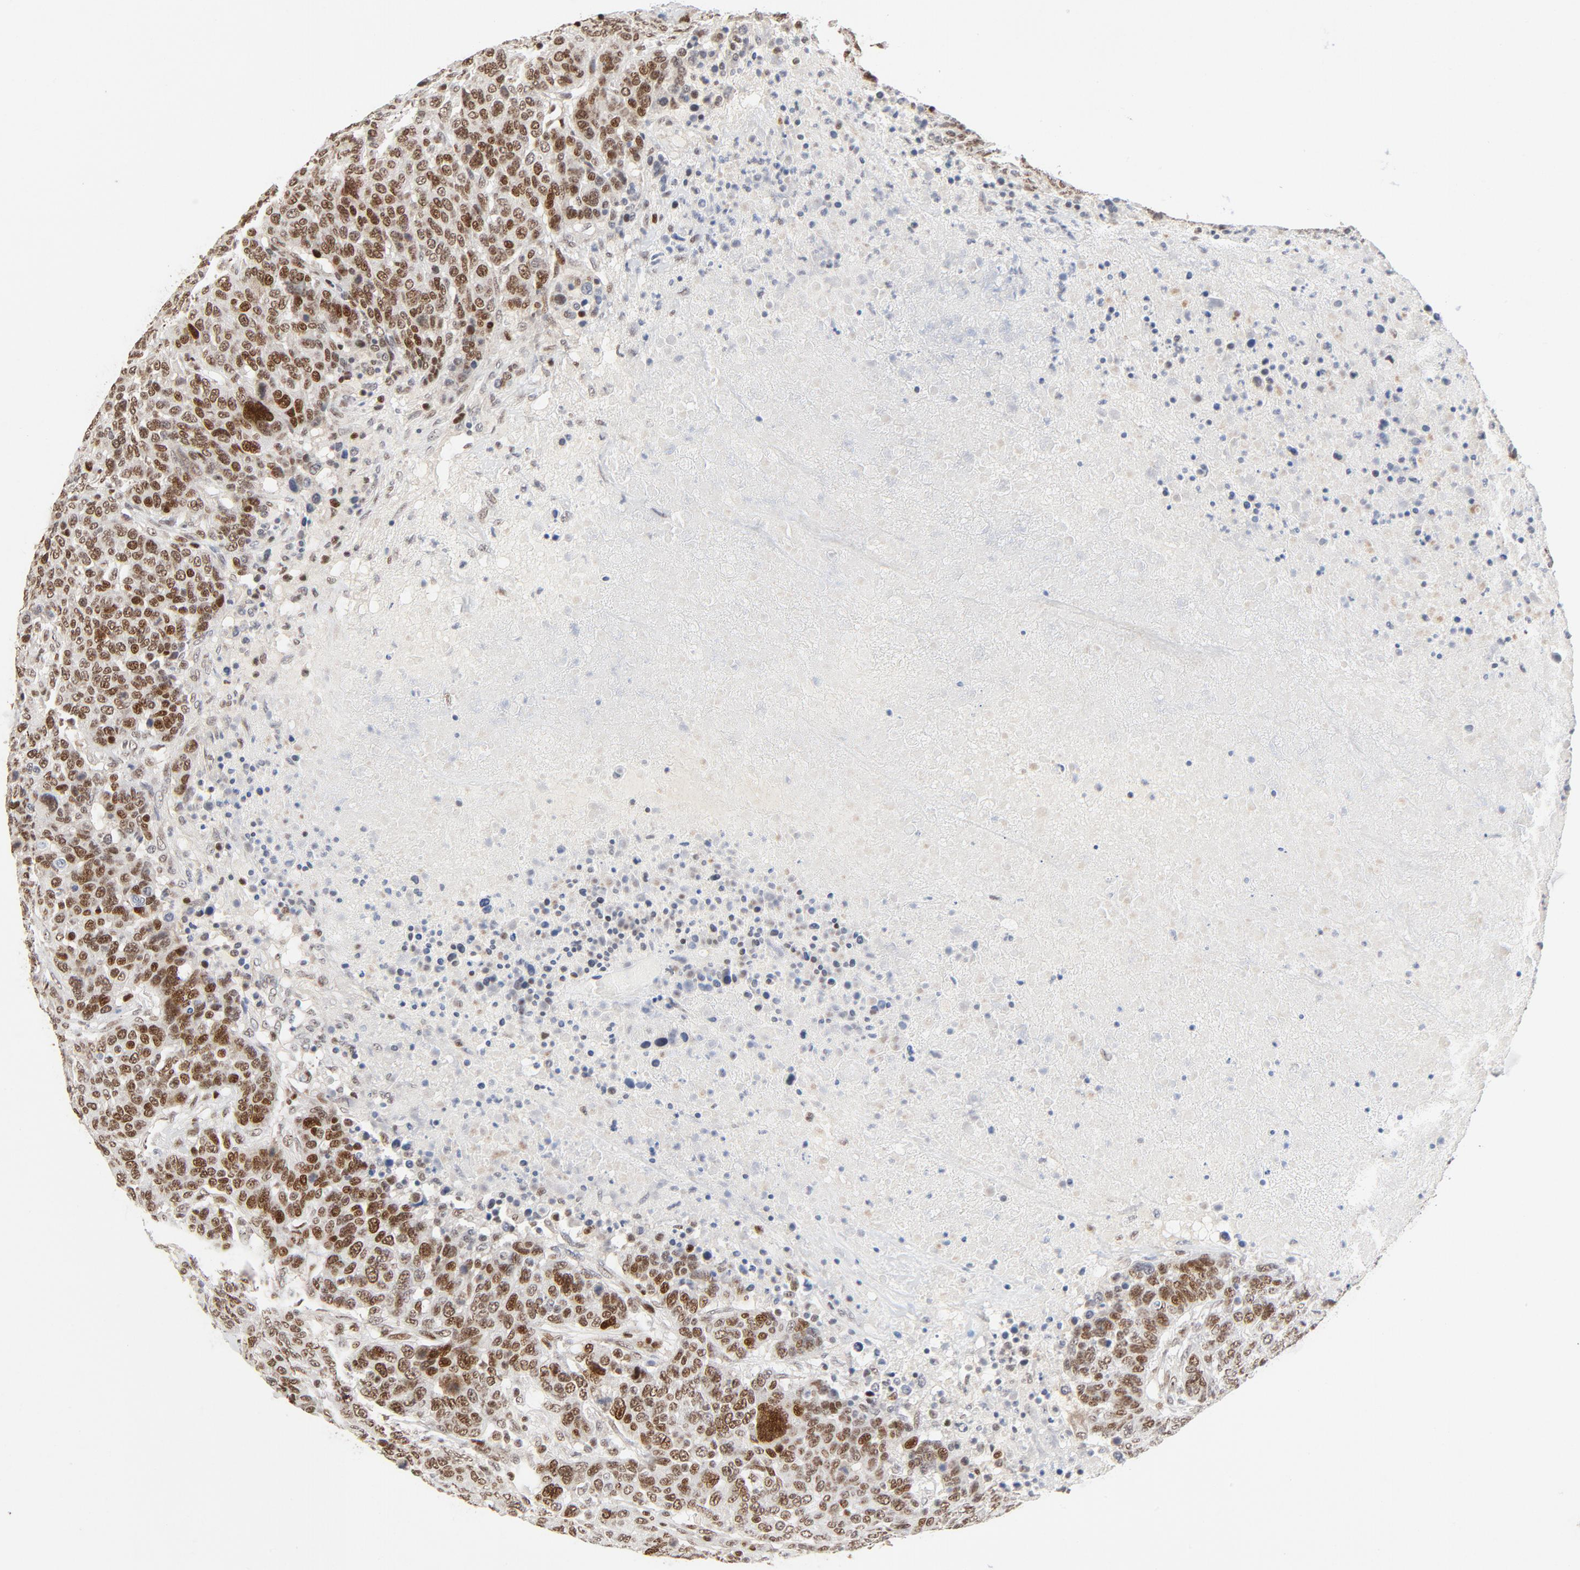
{"staining": {"intensity": "moderate", "quantity": ">75%", "location": "nuclear"}, "tissue": "breast cancer", "cell_type": "Tumor cells", "image_type": "cancer", "snomed": [{"axis": "morphology", "description": "Duct carcinoma"}, {"axis": "topography", "description": "Breast"}], "caption": "The image exhibits staining of breast cancer, revealing moderate nuclear protein positivity (brown color) within tumor cells.", "gene": "GTF2I", "patient": {"sex": "female", "age": 37}}